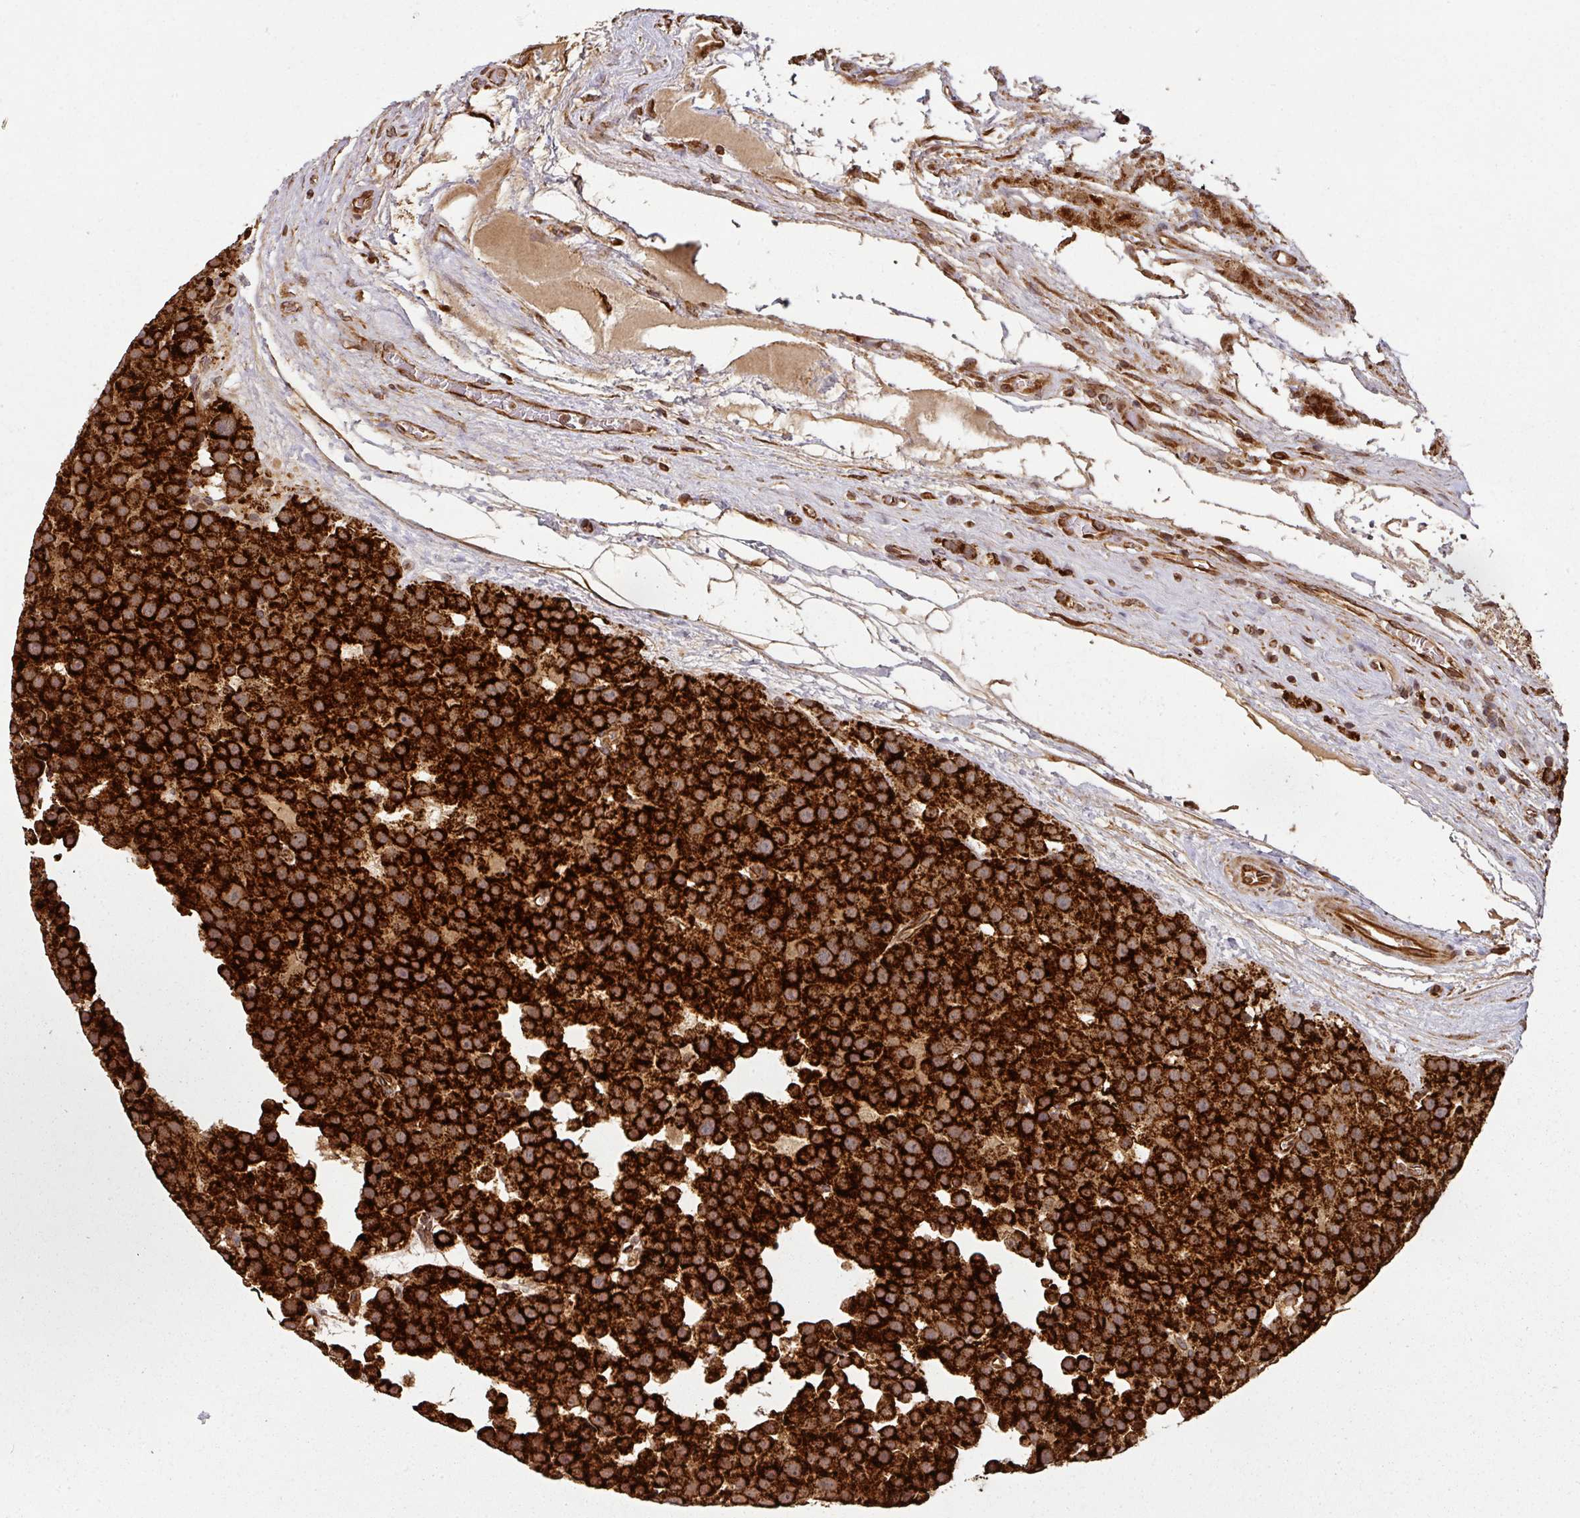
{"staining": {"intensity": "strong", "quantity": ">75%", "location": "cytoplasmic/membranous"}, "tissue": "testis cancer", "cell_type": "Tumor cells", "image_type": "cancer", "snomed": [{"axis": "morphology", "description": "Seminoma, NOS"}, {"axis": "topography", "description": "Testis"}], "caption": "Immunohistochemical staining of human testis cancer shows high levels of strong cytoplasmic/membranous positivity in approximately >75% of tumor cells. The staining is performed using DAB brown chromogen to label protein expression. The nuclei are counter-stained blue using hematoxylin.", "gene": "TRAP1", "patient": {"sex": "male", "age": 71}}